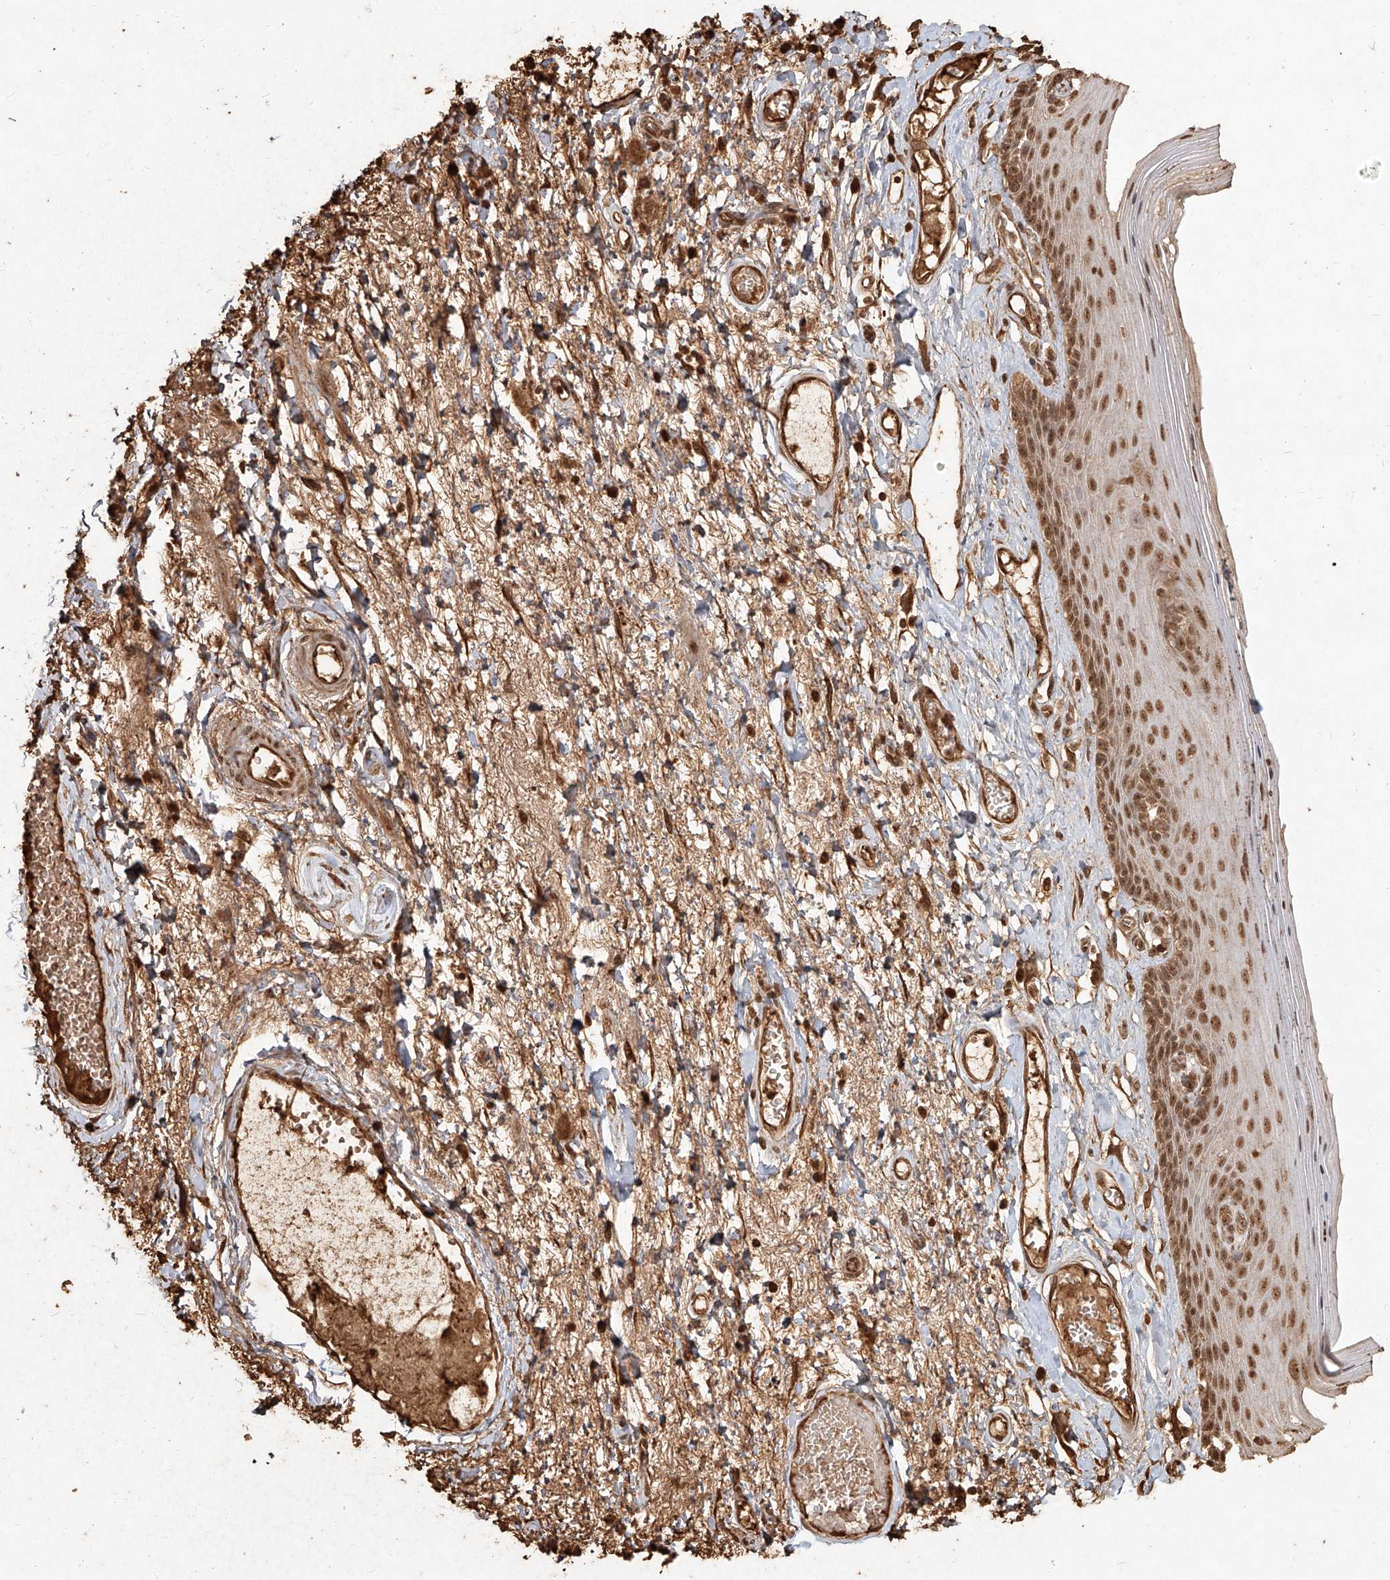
{"staining": {"intensity": "moderate", "quantity": ">75%", "location": "cytoplasmic/membranous,nuclear"}, "tissue": "skin", "cell_type": "Epidermal cells", "image_type": "normal", "snomed": [{"axis": "morphology", "description": "Normal tissue, NOS"}, {"axis": "topography", "description": "Anal"}], "caption": "Brown immunohistochemical staining in benign skin displays moderate cytoplasmic/membranous,nuclear expression in approximately >75% of epidermal cells.", "gene": "UBE2K", "patient": {"sex": "male", "age": 69}}